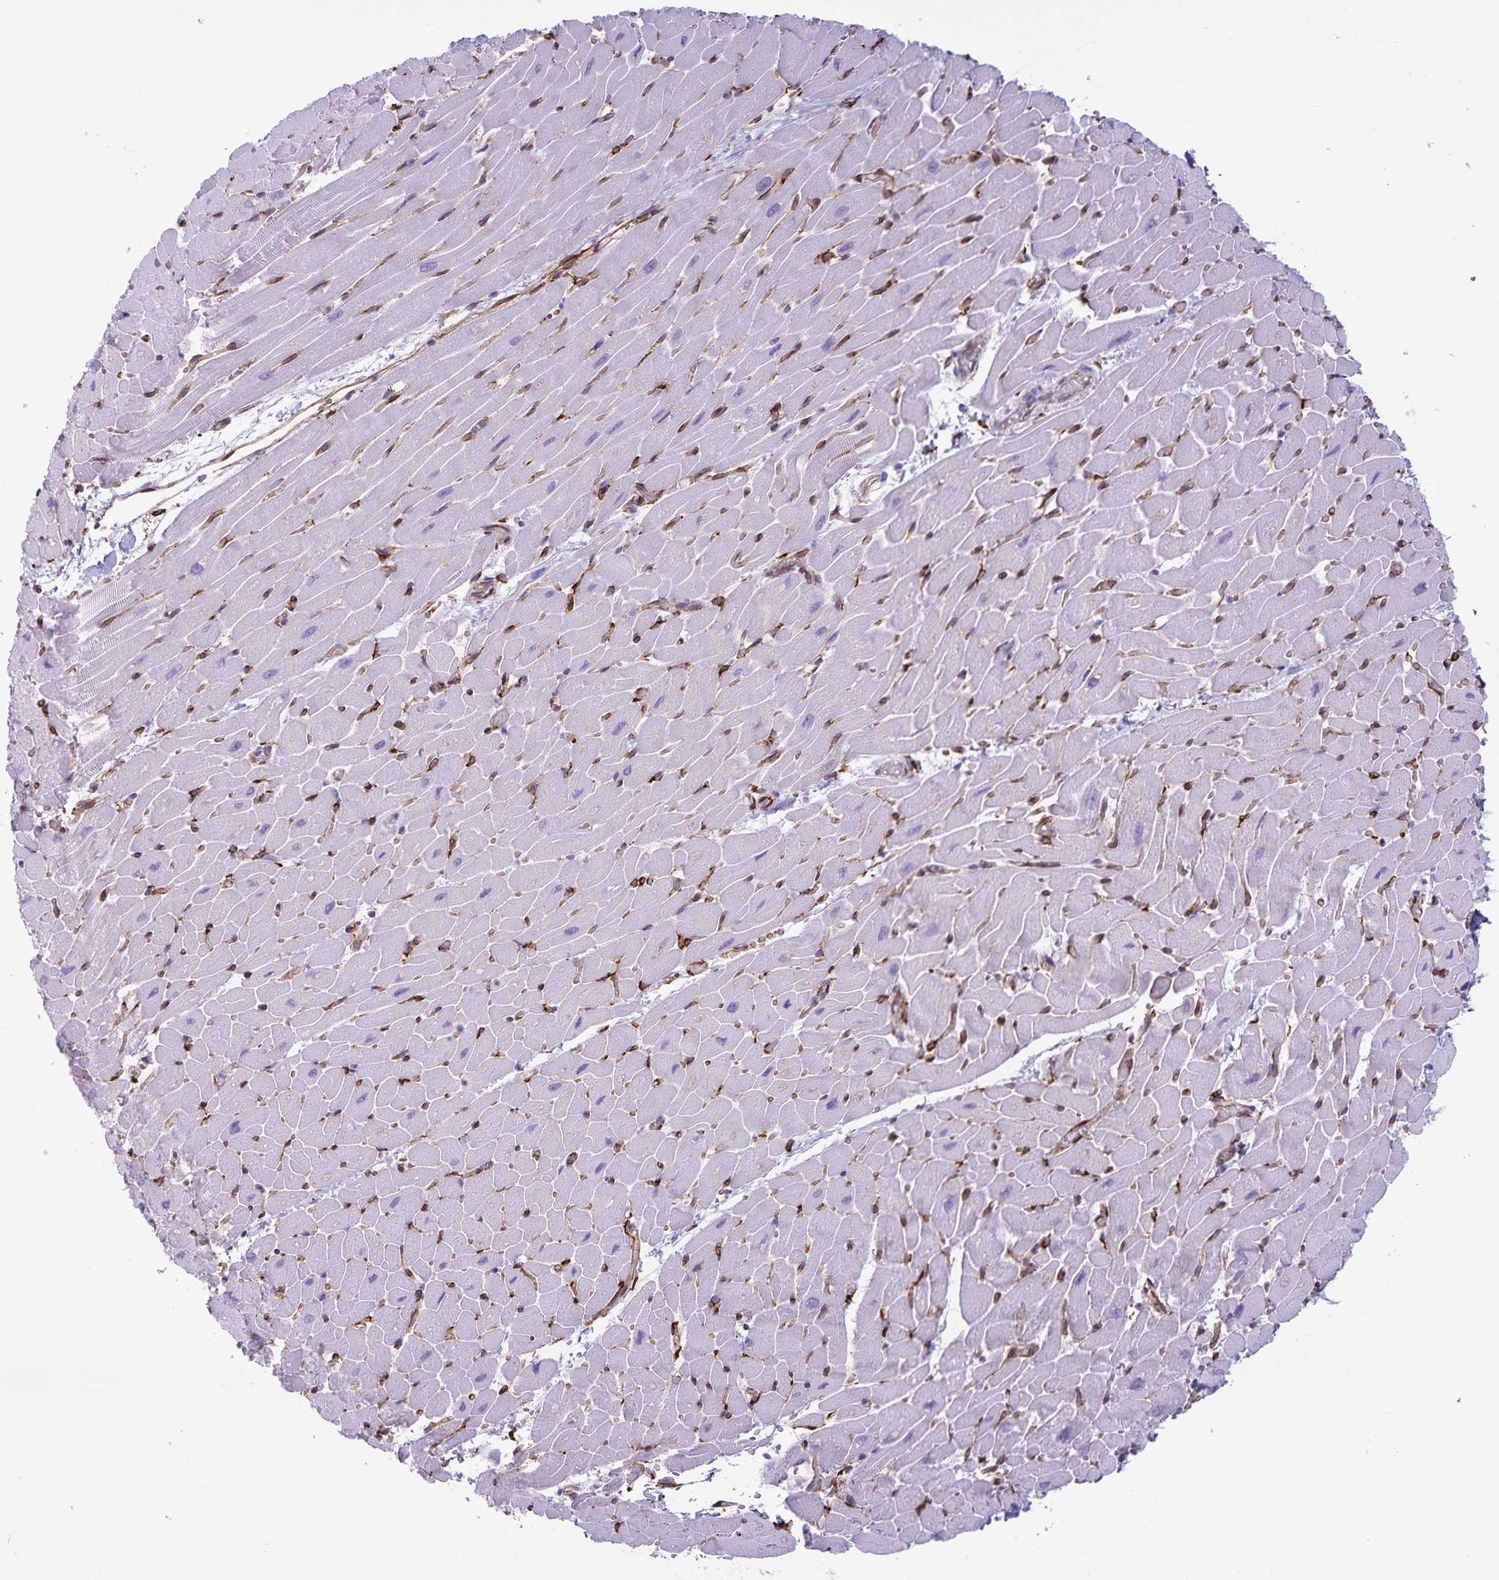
{"staining": {"intensity": "negative", "quantity": "none", "location": "none"}, "tissue": "heart muscle", "cell_type": "Cardiomyocytes", "image_type": "normal", "snomed": [{"axis": "morphology", "description": "Normal tissue, NOS"}, {"axis": "topography", "description": "Heart"}], "caption": "This is an IHC micrograph of benign heart muscle. There is no positivity in cardiomyocytes.", "gene": "RCN1", "patient": {"sex": "male", "age": 37}}